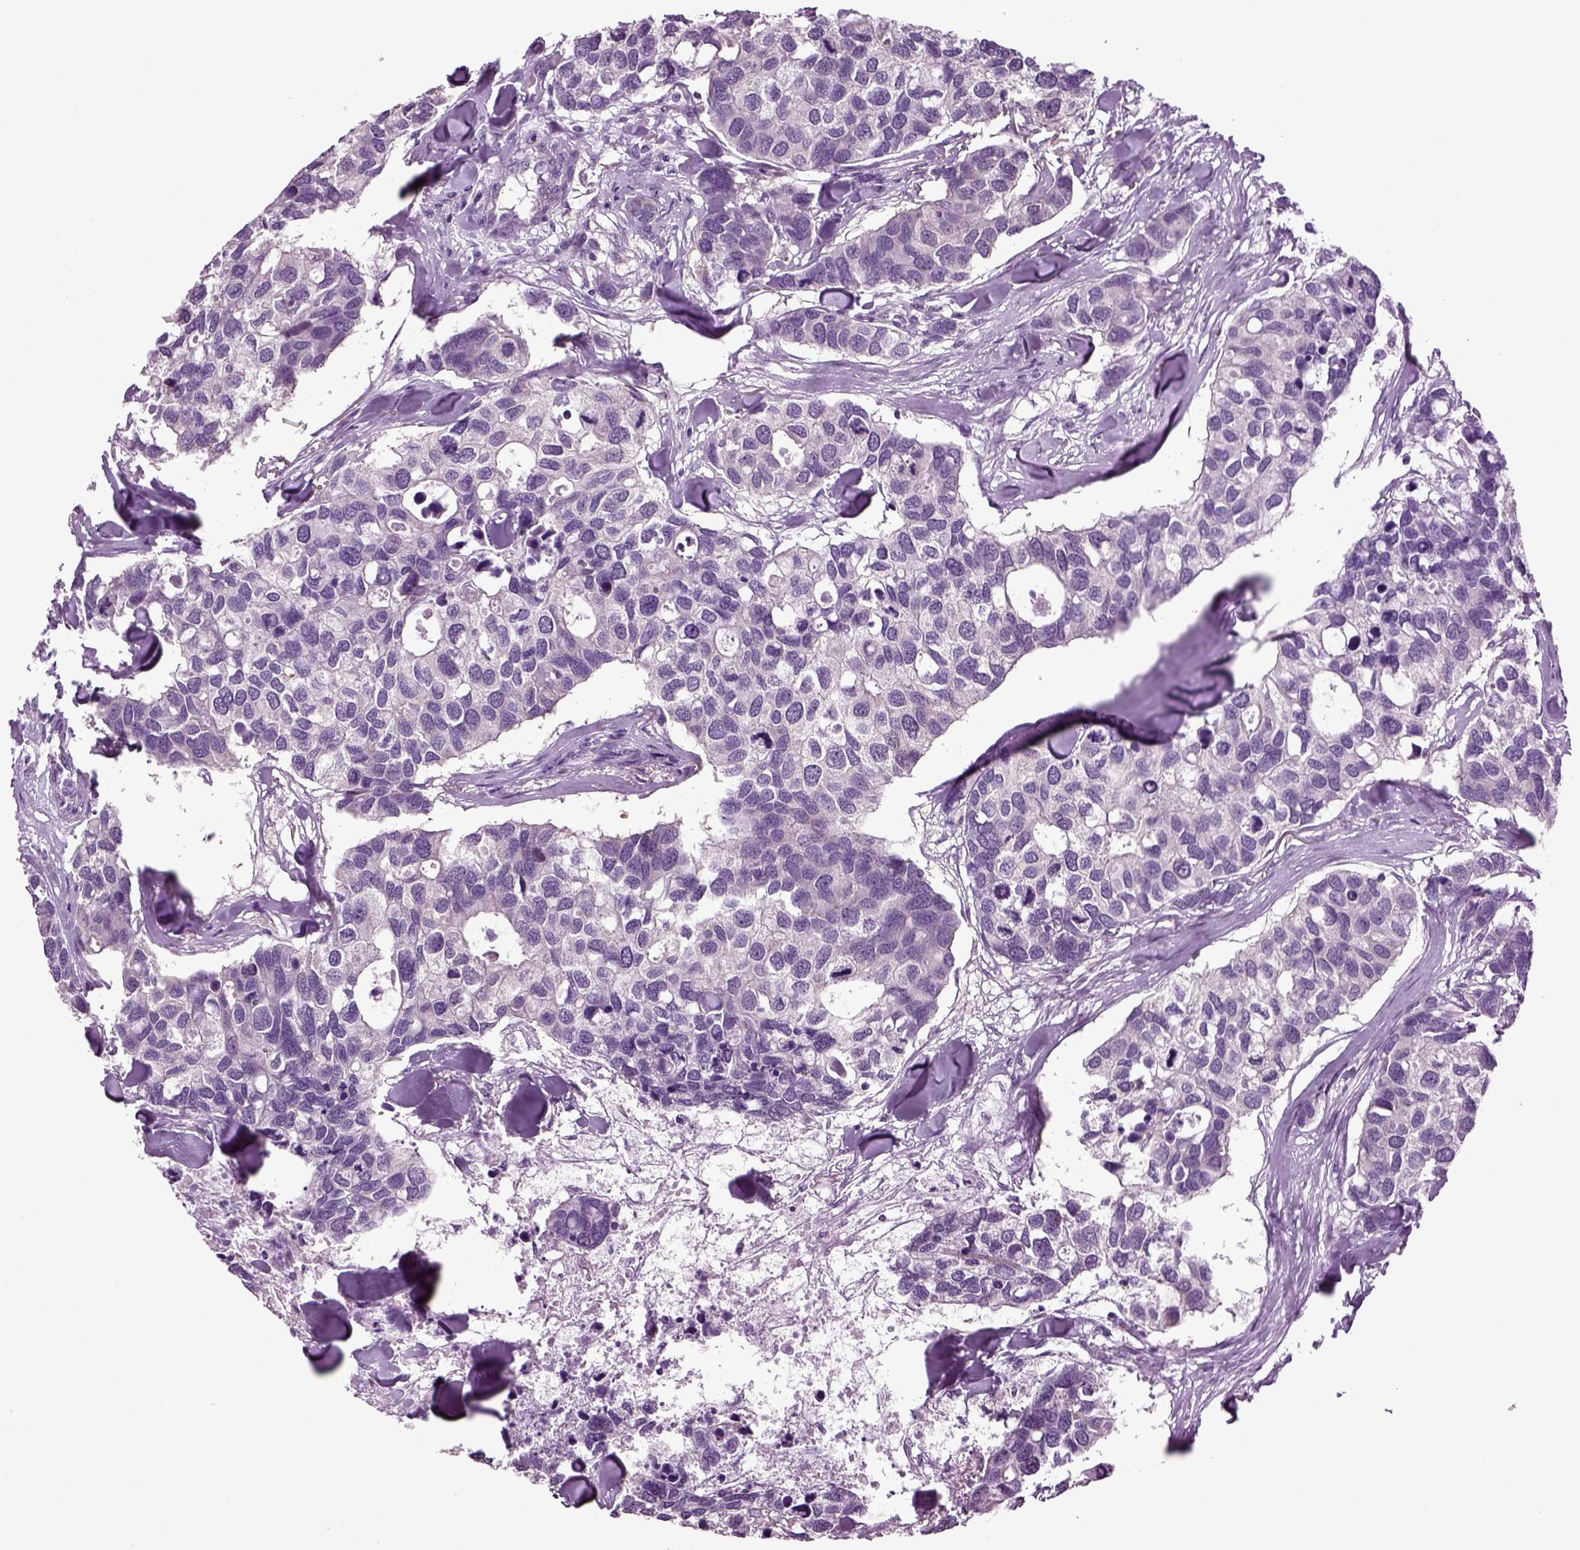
{"staining": {"intensity": "negative", "quantity": "none", "location": "none"}, "tissue": "breast cancer", "cell_type": "Tumor cells", "image_type": "cancer", "snomed": [{"axis": "morphology", "description": "Duct carcinoma"}, {"axis": "topography", "description": "Breast"}], "caption": "Immunohistochemistry (IHC) histopathology image of human infiltrating ductal carcinoma (breast) stained for a protein (brown), which exhibits no expression in tumor cells. (Brightfield microscopy of DAB immunohistochemistry (IHC) at high magnification).", "gene": "PLCH2", "patient": {"sex": "female", "age": 83}}